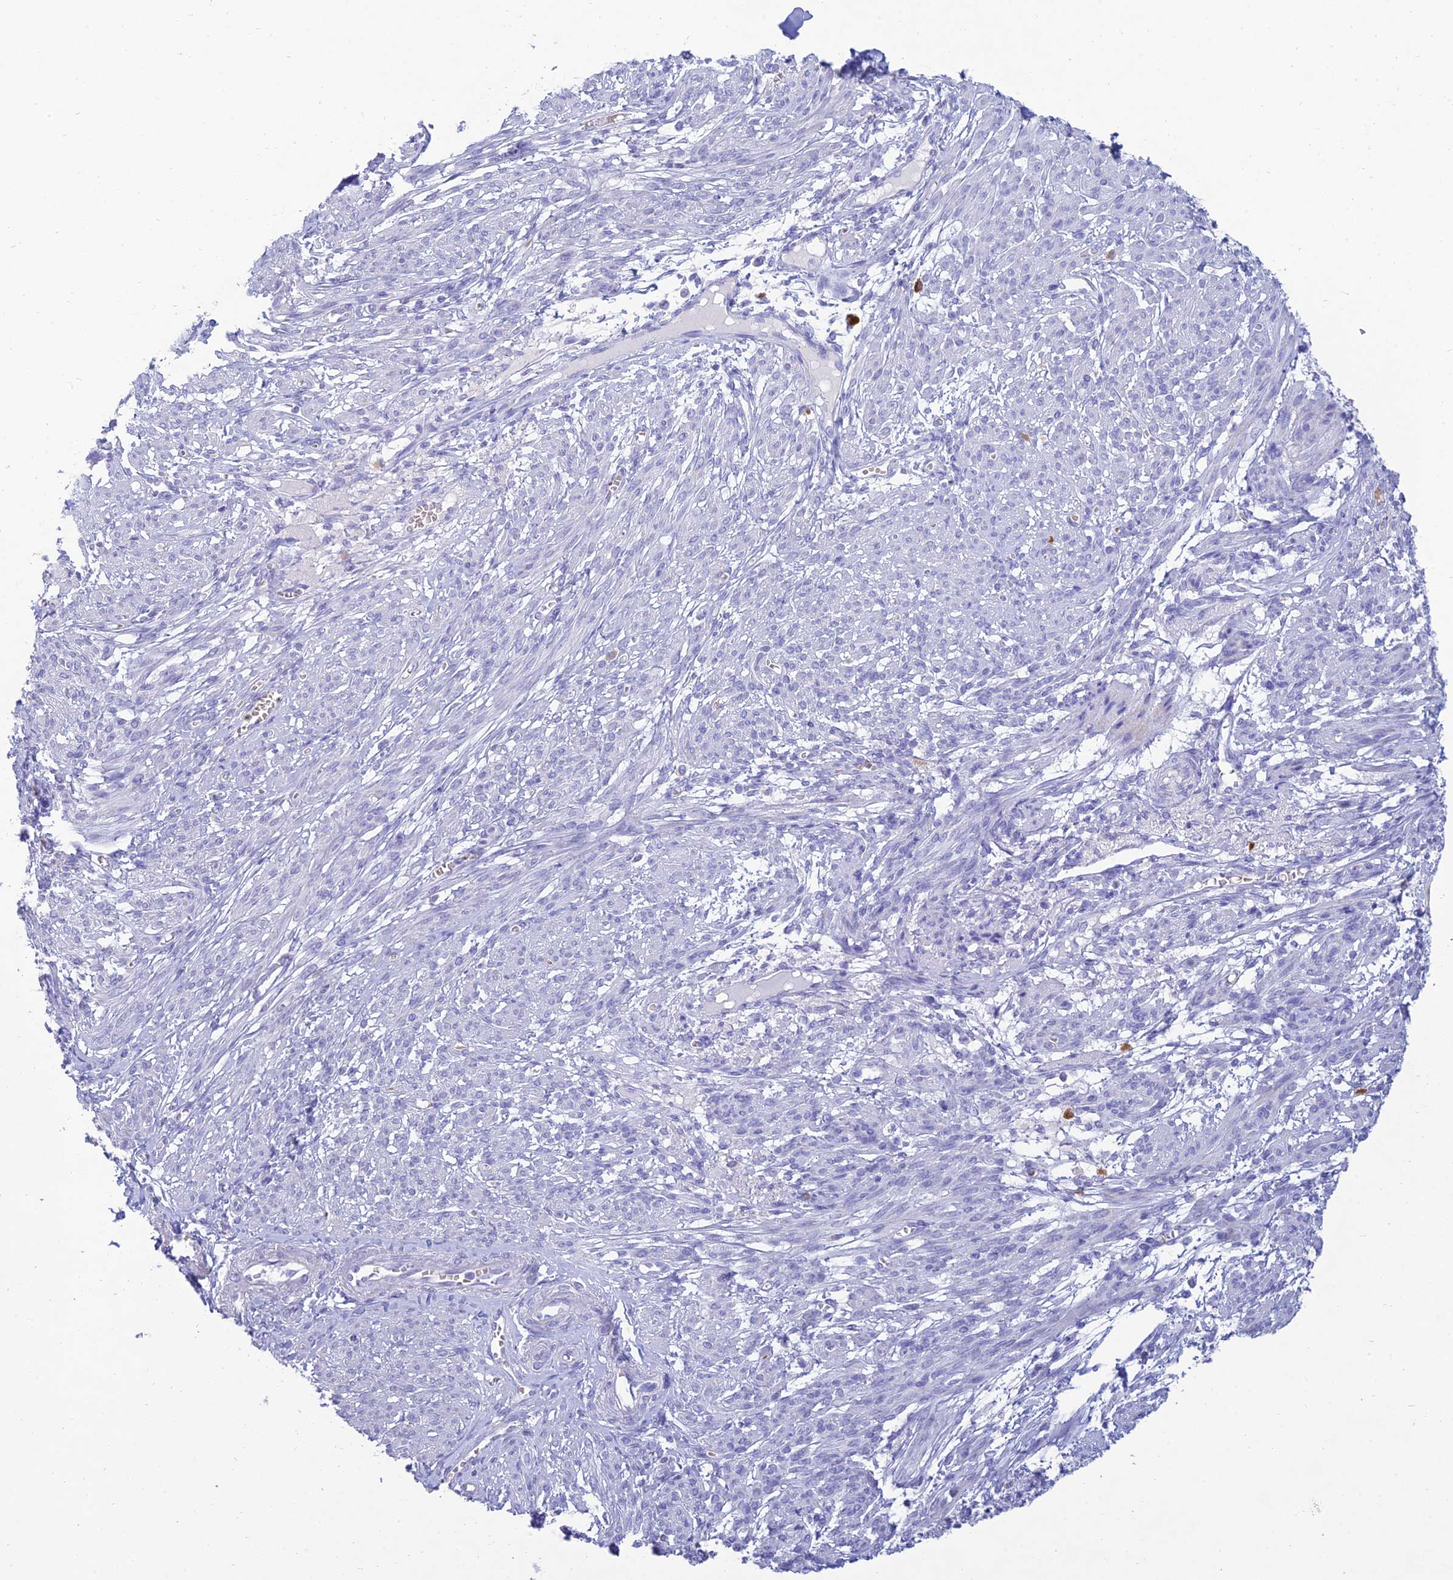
{"staining": {"intensity": "negative", "quantity": "none", "location": "none"}, "tissue": "smooth muscle", "cell_type": "Smooth muscle cells", "image_type": "normal", "snomed": [{"axis": "morphology", "description": "Normal tissue, NOS"}, {"axis": "topography", "description": "Smooth muscle"}], "caption": "Immunohistochemistry image of benign smooth muscle stained for a protein (brown), which demonstrates no expression in smooth muscle cells. (DAB immunohistochemistry with hematoxylin counter stain).", "gene": "MAL2", "patient": {"sex": "female", "age": 39}}